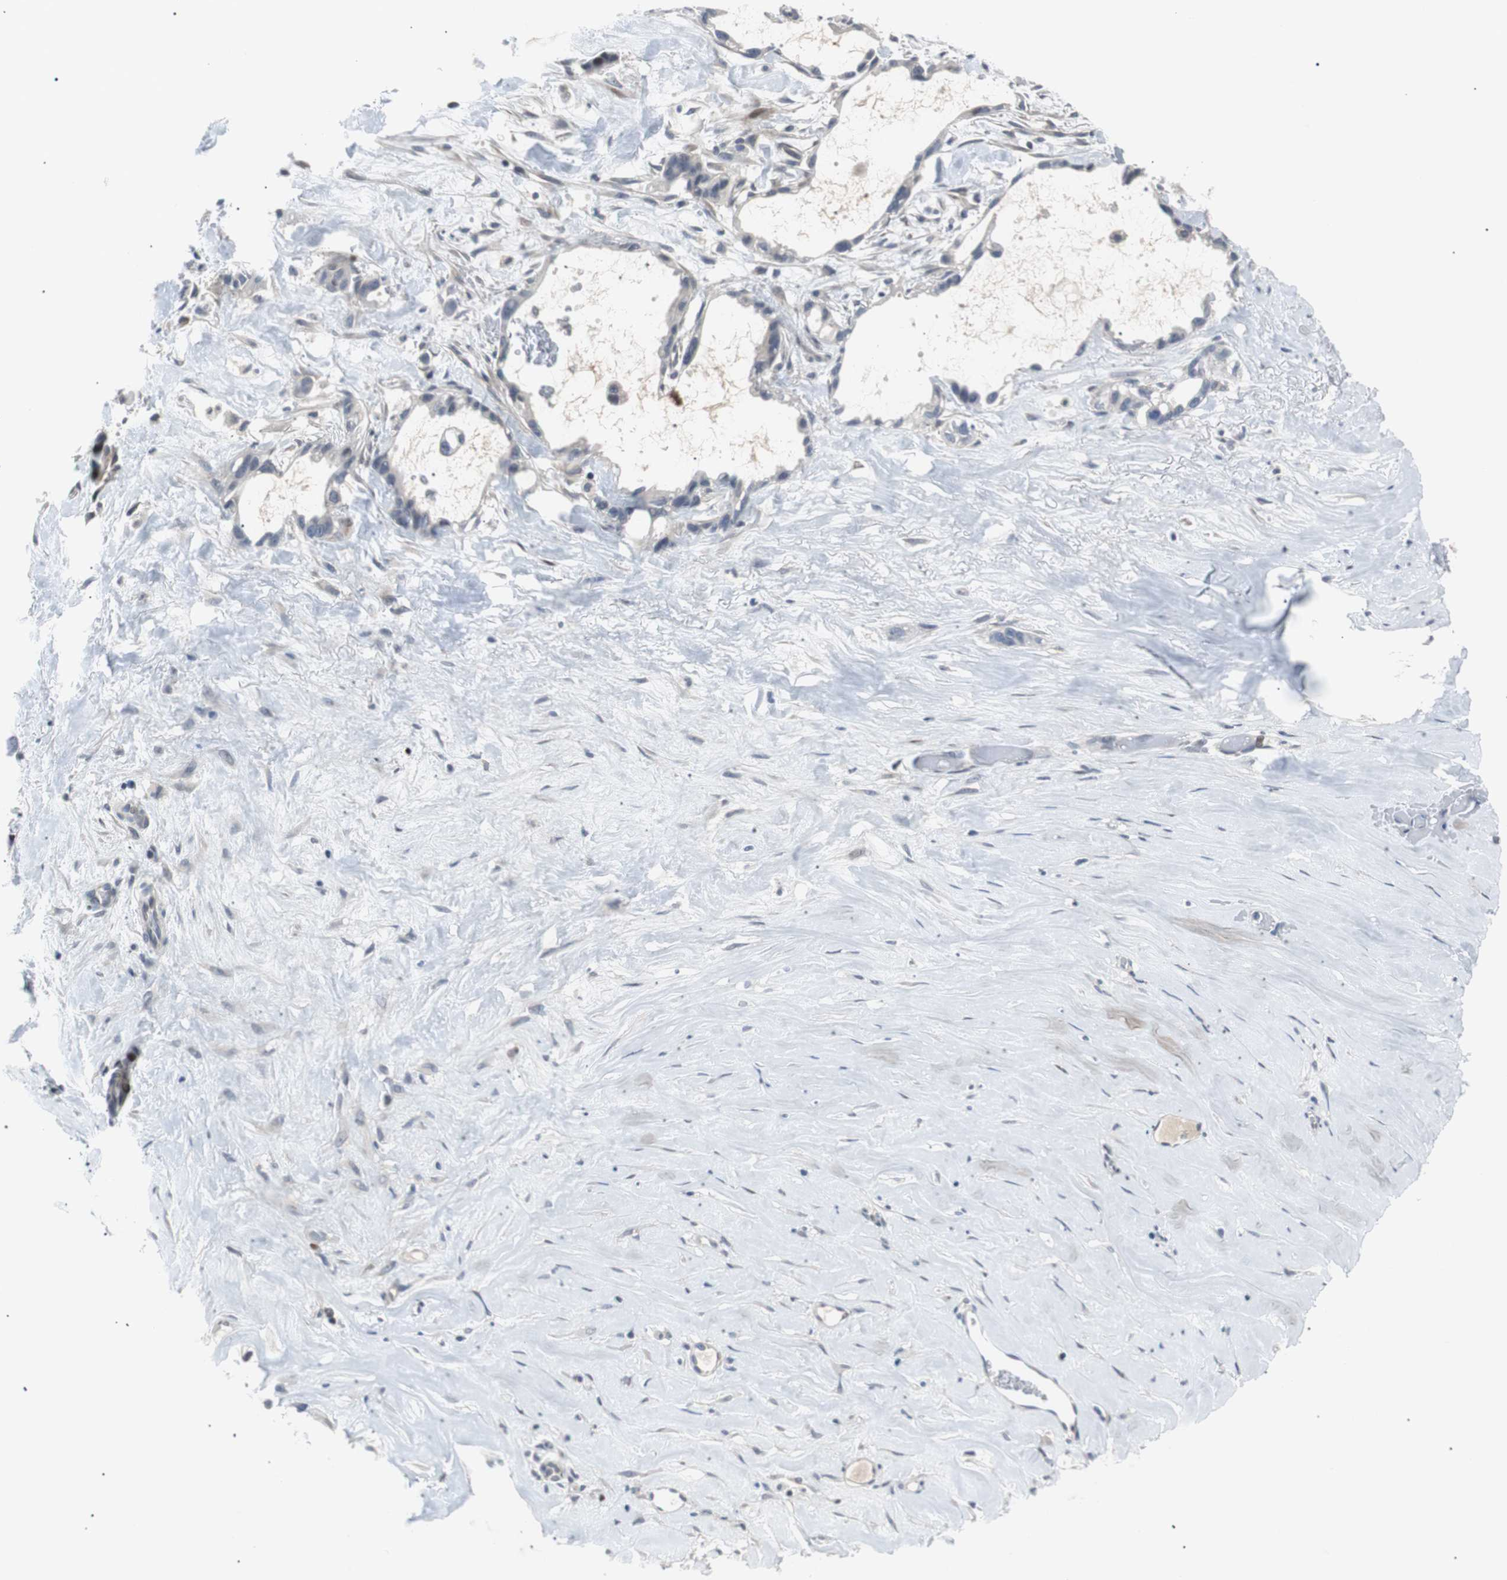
{"staining": {"intensity": "negative", "quantity": "none", "location": "none"}, "tissue": "liver cancer", "cell_type": "Tumor cells", "image_type": "cancer", "snomed": [{"axis": "morphology", "description": "Cholangiocarcinoma"}, {"axis": "topography", "description": "Liver"}], "caption": "DAB (3,3'-diaminobenzidine) immunohistochemical staining of liver cancer (cholangiocarcinoma) shows no significant staining in tumor cells. Brightfield microscopy of immunohistochemistry (IHC) stained with DAB (3,3'-diaminobenzidine) (brown) and hematoxylin (blue), captured at high magnification.", "gene": "MAP2K4", "patient": {"sex": "female", "age": 65}}